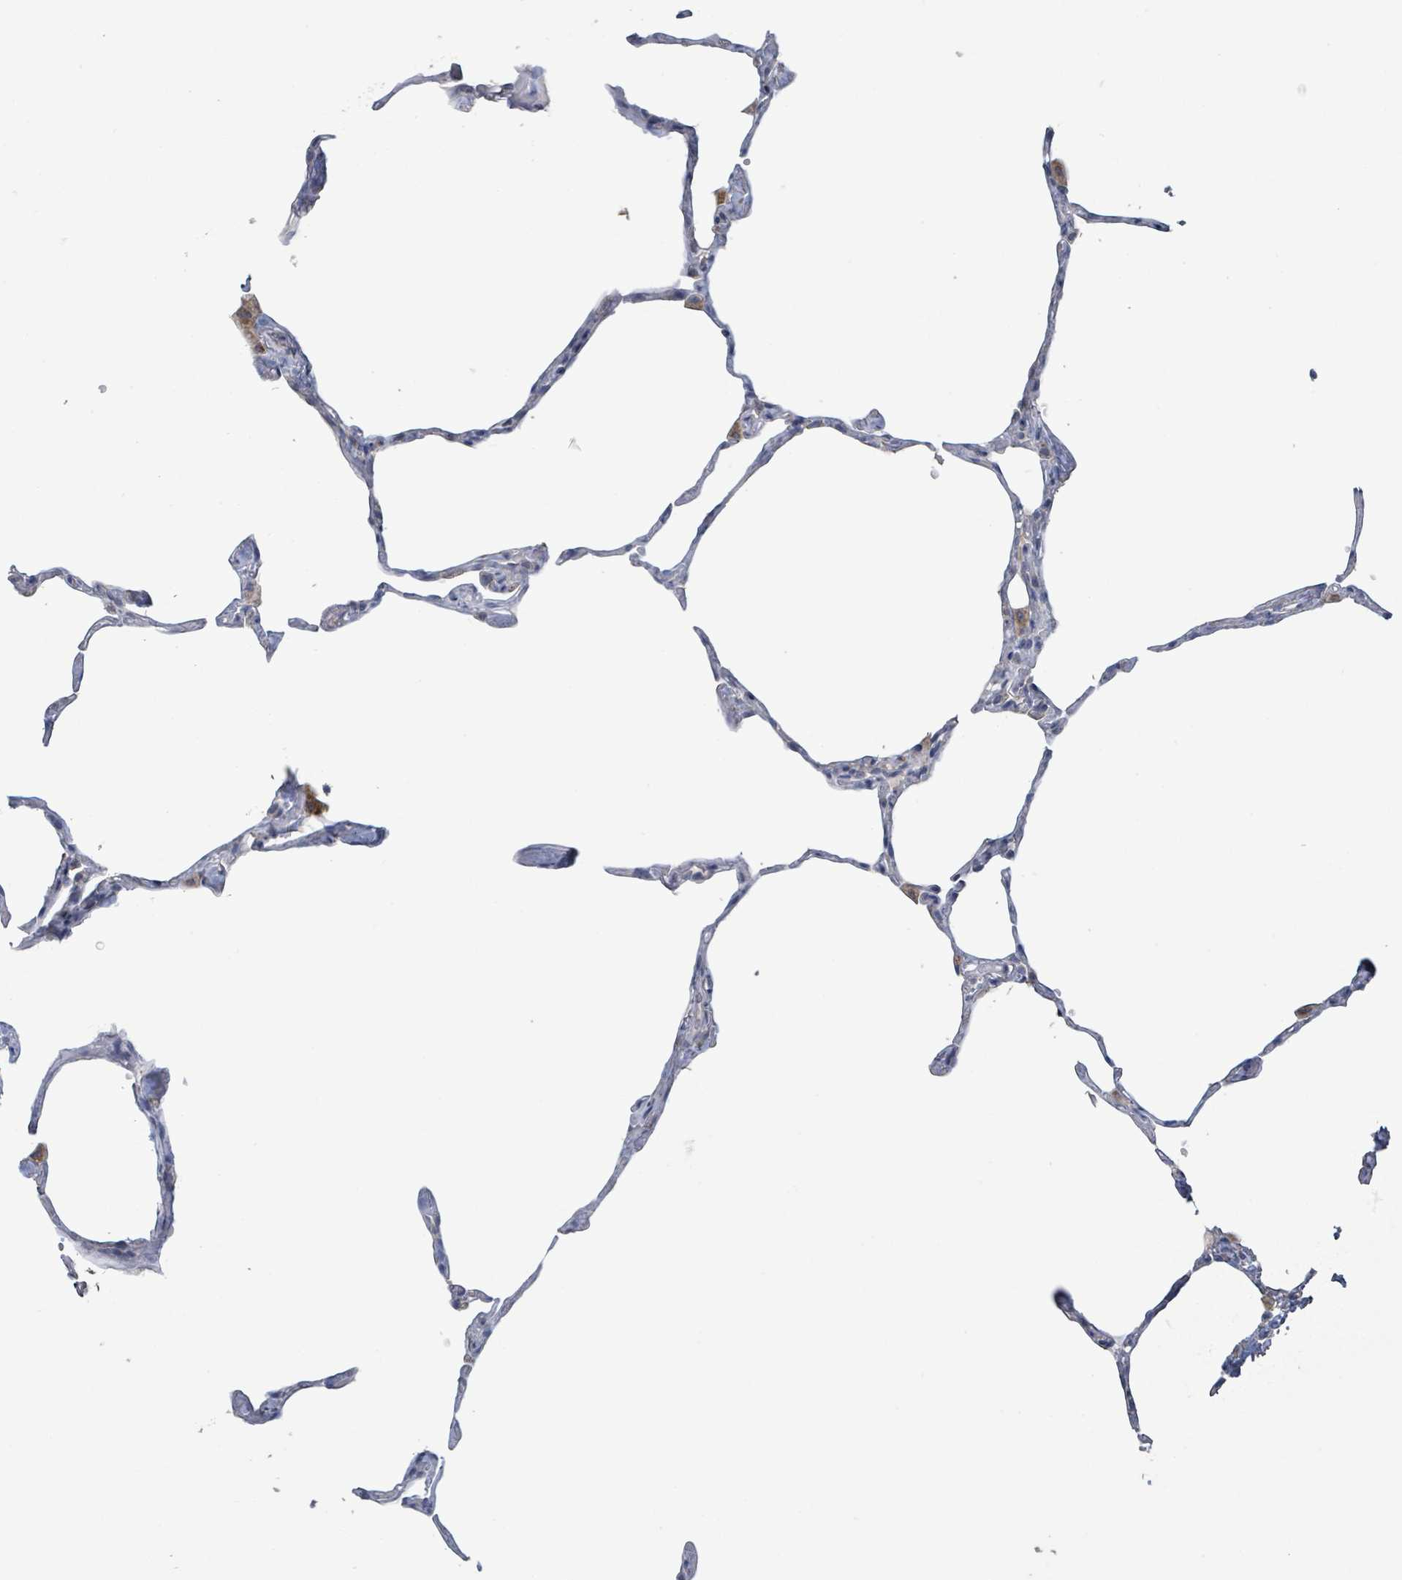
{"staining": {"intensity": "negative", "quantity": "none", "location": "none"}, "tissue": "lung", "cell_type": "Alveolar cells", "image_type": "normal", "snomed": [{"axis": "morphology", "description": "Normal tissue, NOS"}, {"axis": "topography", "description": "Lung"}], "caption": "Immunohistochemistry image of normal human lung stained for a protein (brown), which shows no positivity in alveolar cells.", "gene": "RPL32", "patient": {"sex": "male", "age": 65}}